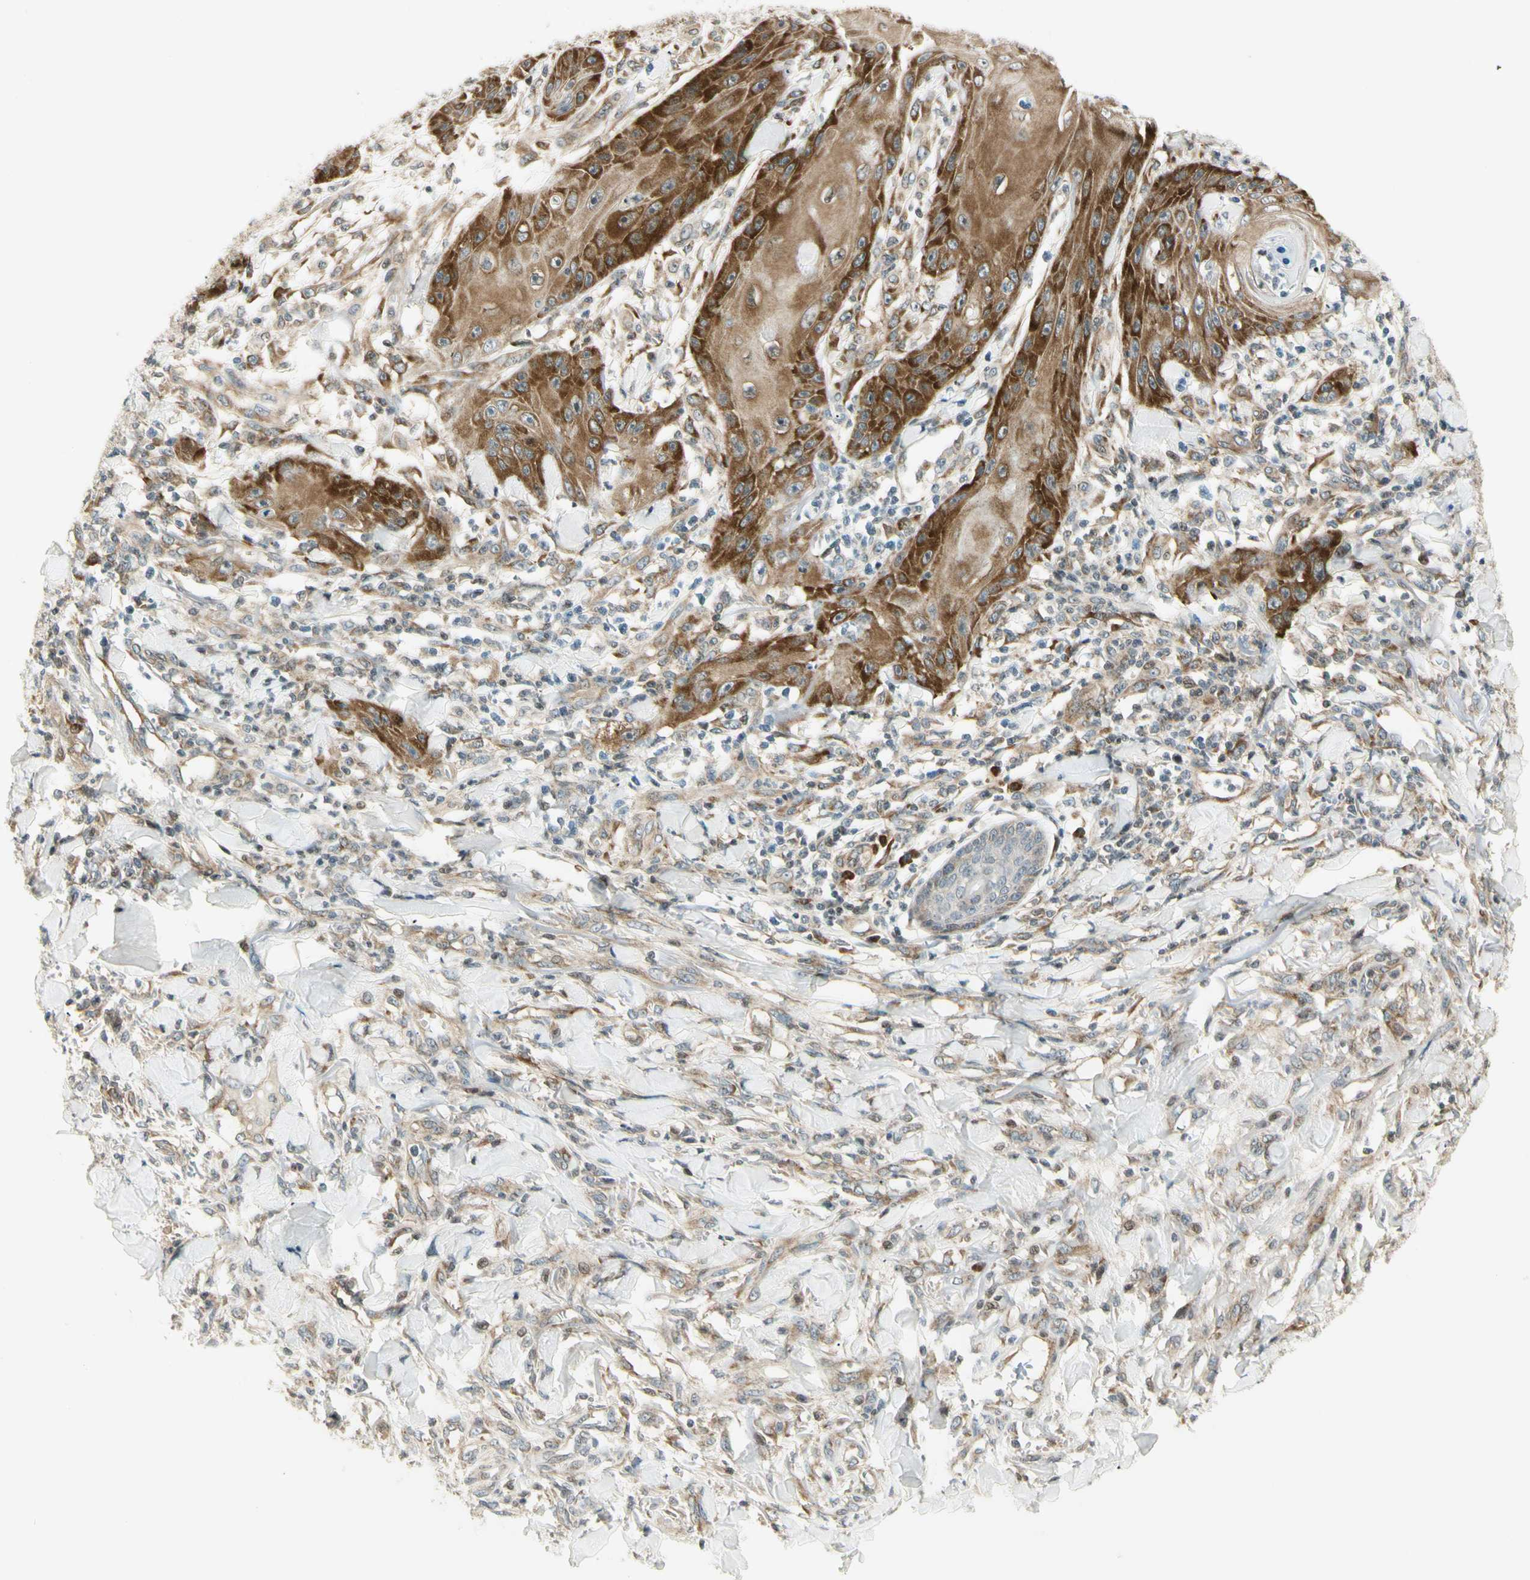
{"staining": {"intensity": "strong", "quantity": ">75%", "location": "cytoplasmic/membranous"}, "tissue": "skin cancer", "cell_type": "Tumor cells", "image_type": "cancer", "snomed": [{"axis": "morphology", "description": "Squamous cell carcinoma, NOS"}, {"axis": "topography", "description": "Skin"}], "caption": "Skin squamous cell carcinoma tissue reveals strong cytoplasmic/membranous positivity in approximately >75% of tumor cells, visualized by immunohistochemistry.", "gene": "TPT1", "patient": {"sex": "female", "age": 78}}